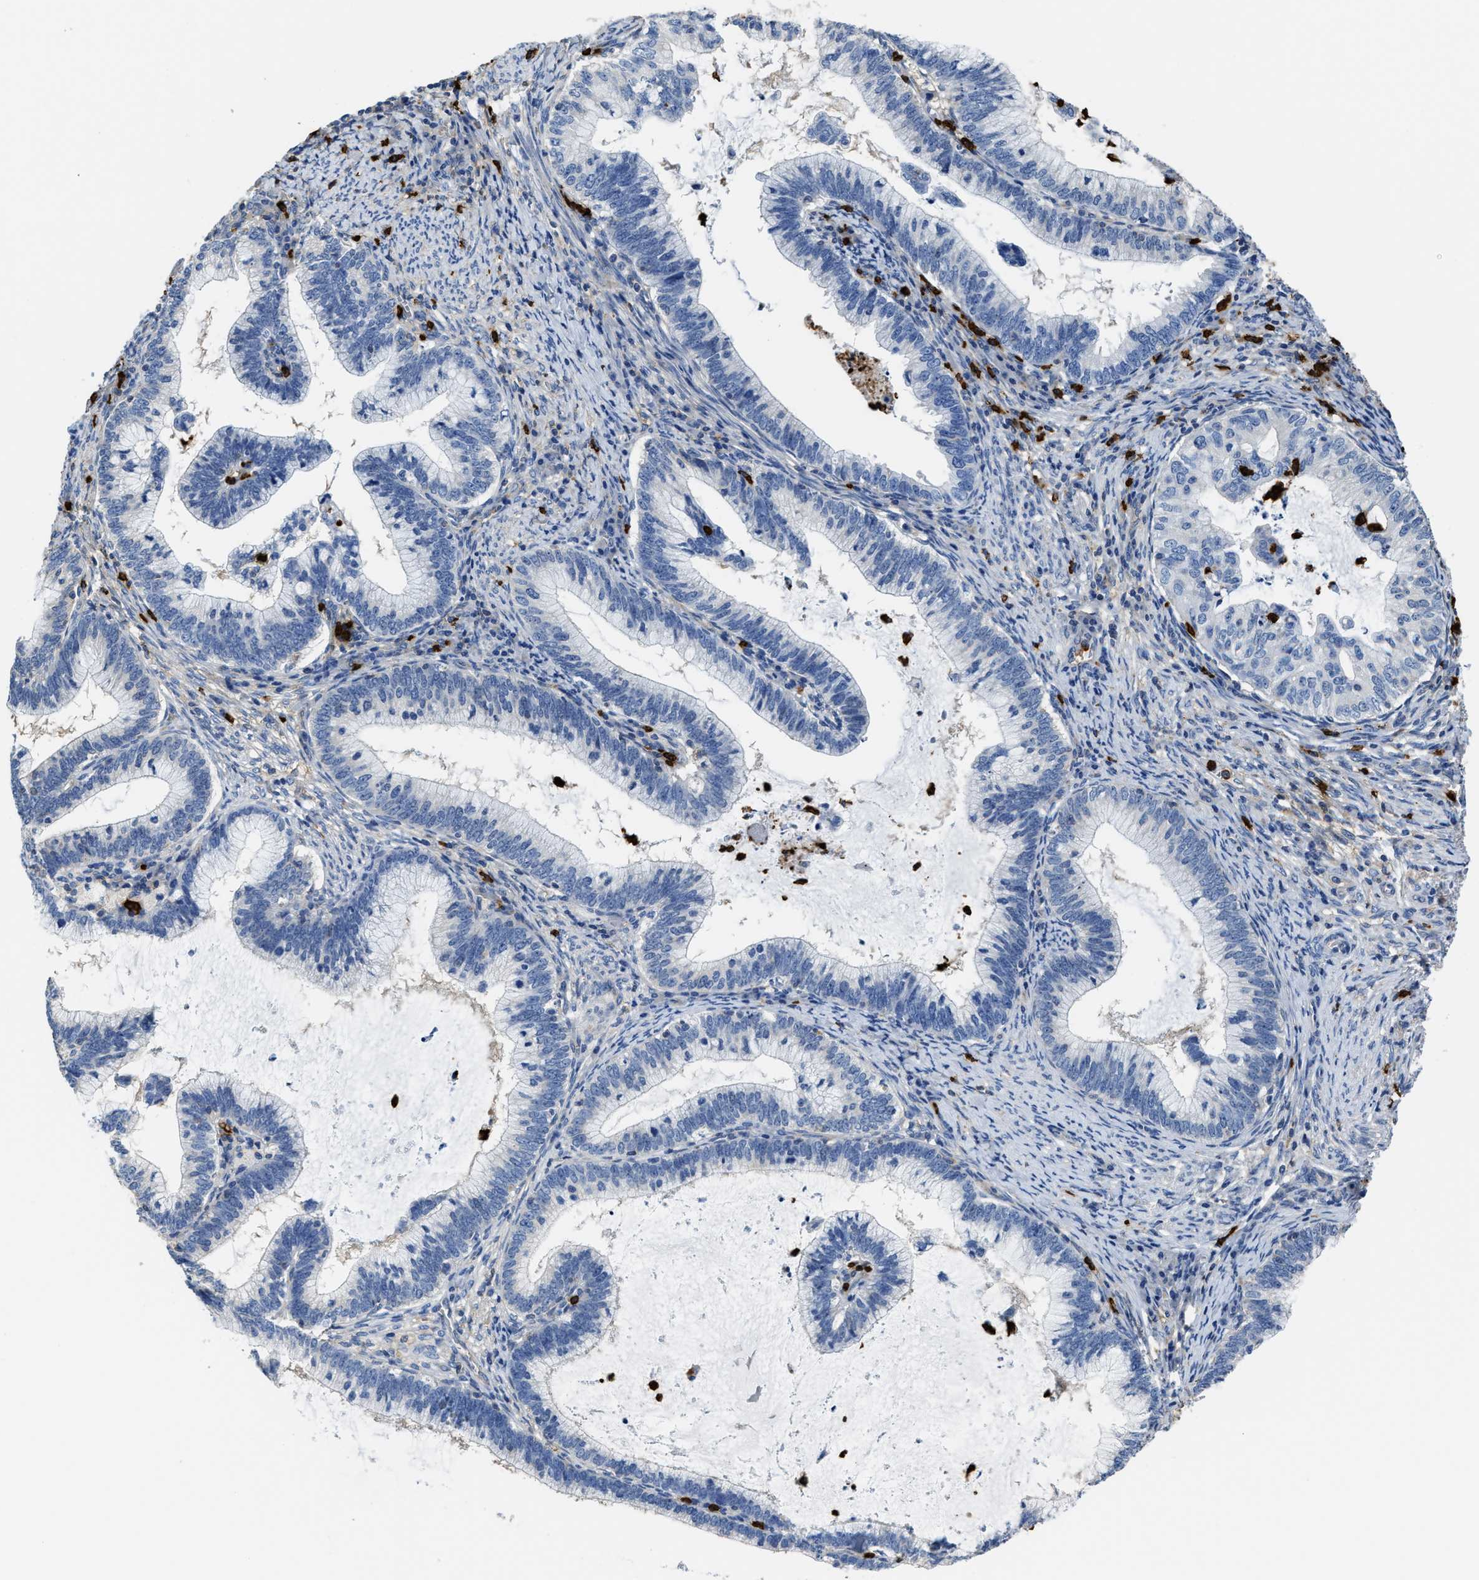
{"staining": {"intensity": "negative", "quantity": "none", "location": "none"}, "tissue": "cervical cancer", "cell_type": "Tumor cells", "image_type": "cancer", "snomed": [{"axis": "morphology", "description": "Adenocarcinoma, NOS"}, {"axis": "topography", "description": "Cervix"}], "caption": "The immunohistochemistry (IHC) histopathology image has no significant staining in tumor cells of cervical adenocarcinoma tissue. (IHC, brightfield microscopy, high magnification).", "gene": "TRAF6", "patient": {"sex": "female", "age": 36}}